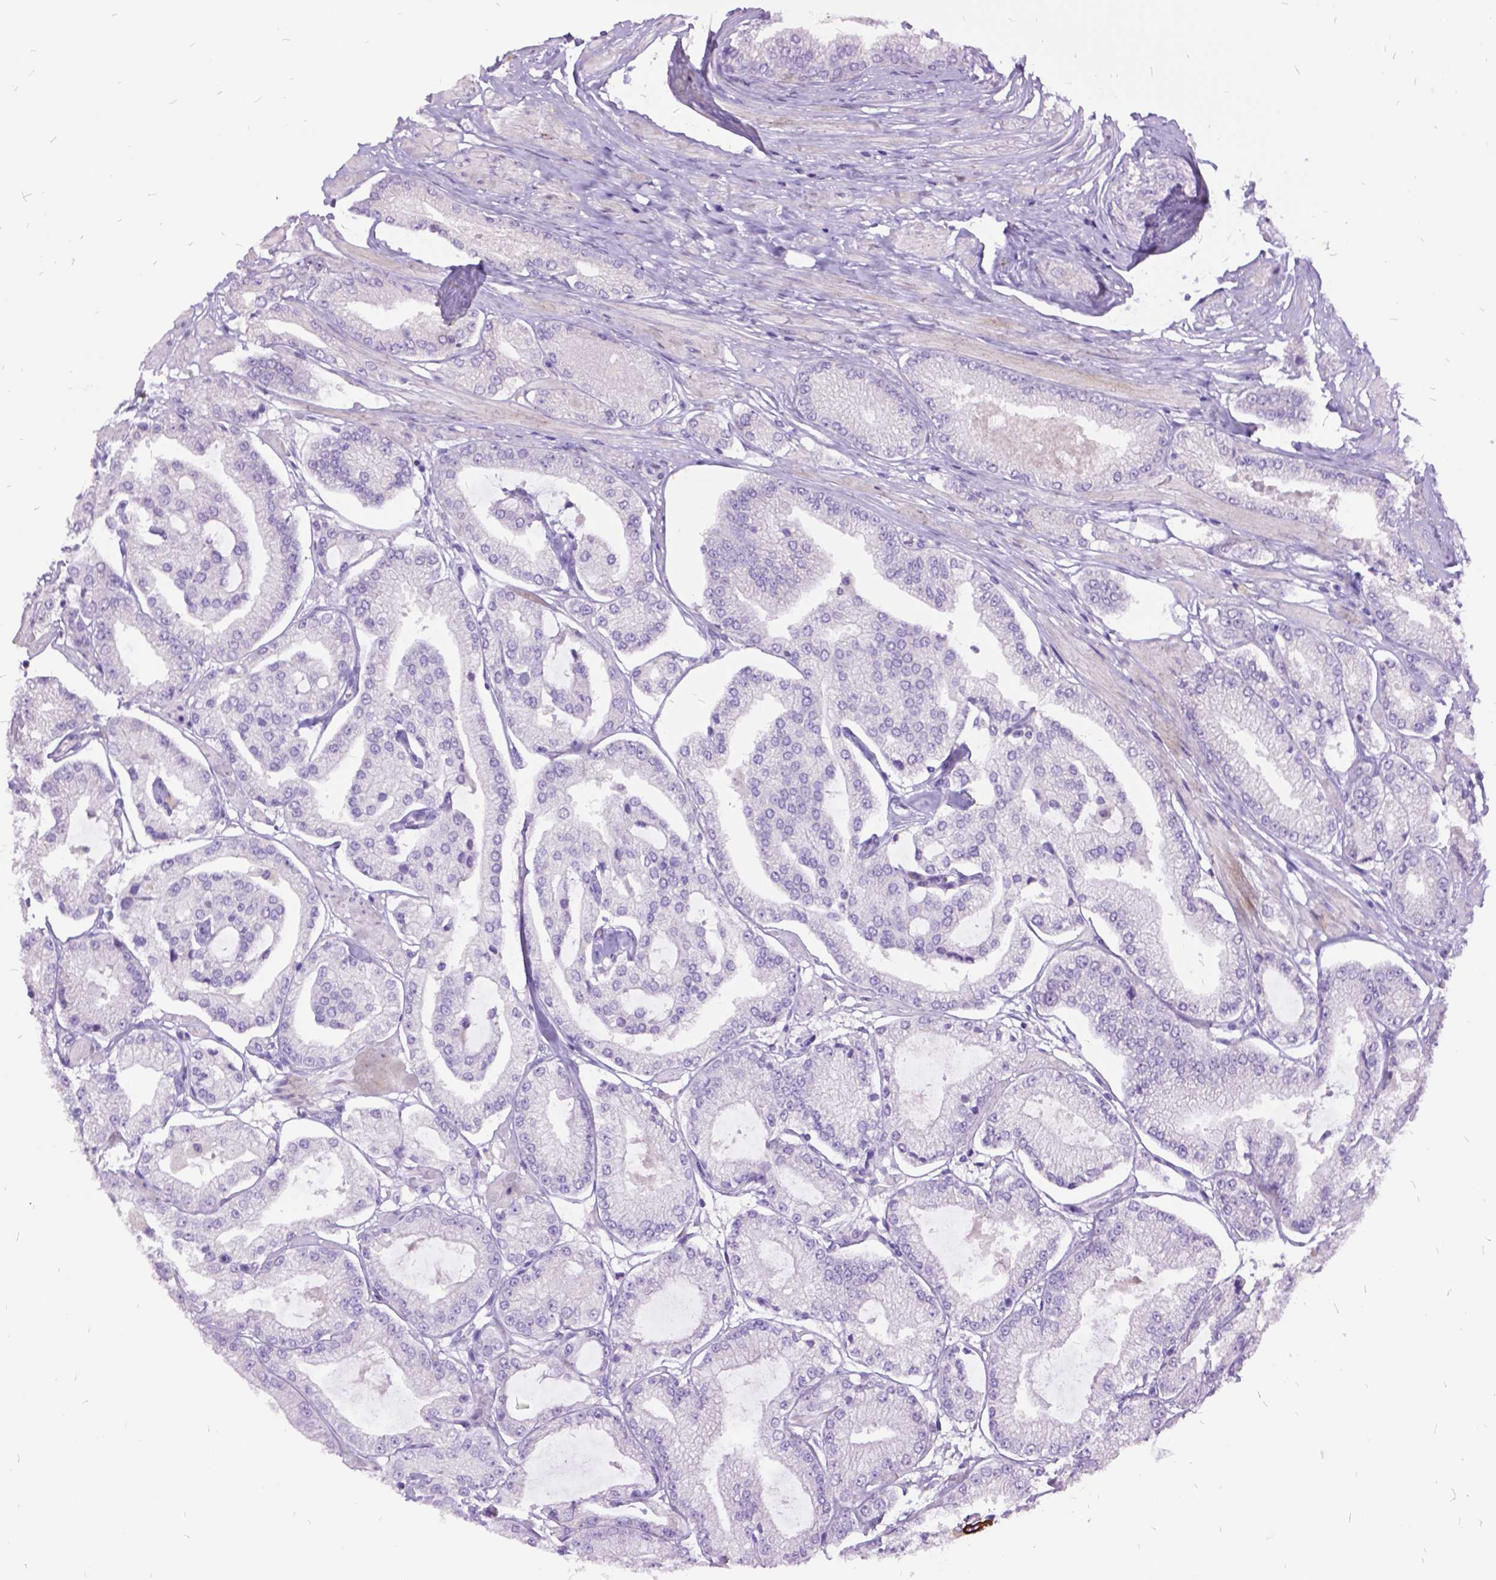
{"staining": {"intensity": "negative", "quantity": "none", "location": "none"}, "tissue": "prostate cancer", "cell_type": "Tumor cells", "image_type": "cancer", "snomed": [{"axis": "morphology", "description": "Adenocarcinoma, Low grade"}, {"axis": "topography", "description": "Prostate"}], "caption": "Image shows no significant protein staining in tumor cells of adenocarcinoma (low-grade) (prostate).", "gene": "ITGB6", "patient": {"sex": "male", "age": 55}}